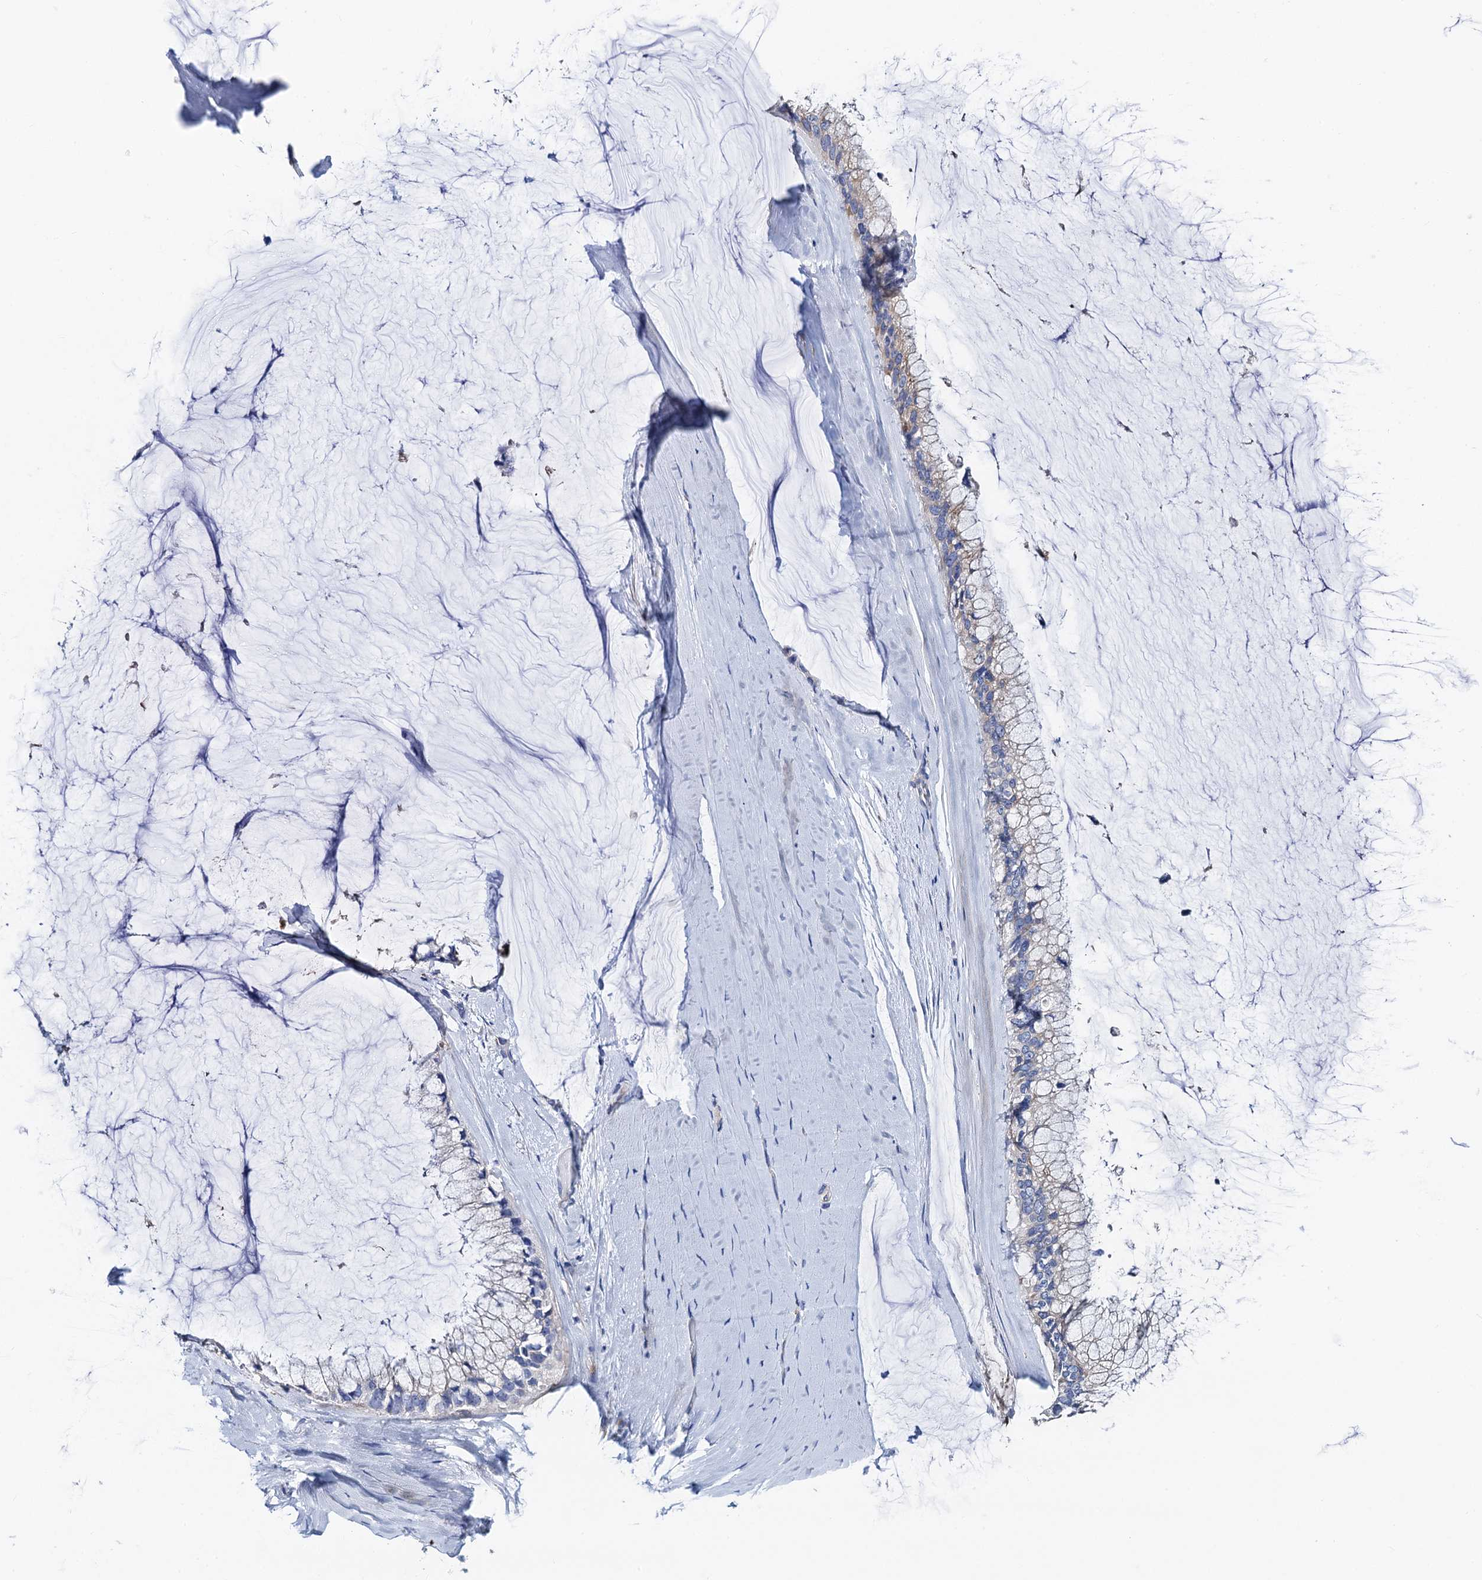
{"staining": {"intensity": "weak", "quantity": "<25%", "location": "cytoplasmic/membranous"}, "tissue": "ovarian cancer", "cell_type": "Tumor cells", "image_type": "cancer", "snomed": [{"axis": "morphology", "description": "Cystadenocarcinoma, mucinous, NOS"}, {"axis": "topography", "description": "Ovary"}], "caption": "Immunohistochemistry histopathology image of neoplastic tissue: human ovarian cancer (mucinous cystadenocarcinoma) stained with DAB displays no significant protein expression in tumor cells.", "gene": "FREM3", "patient": {"sex": "female", "age": 39}}